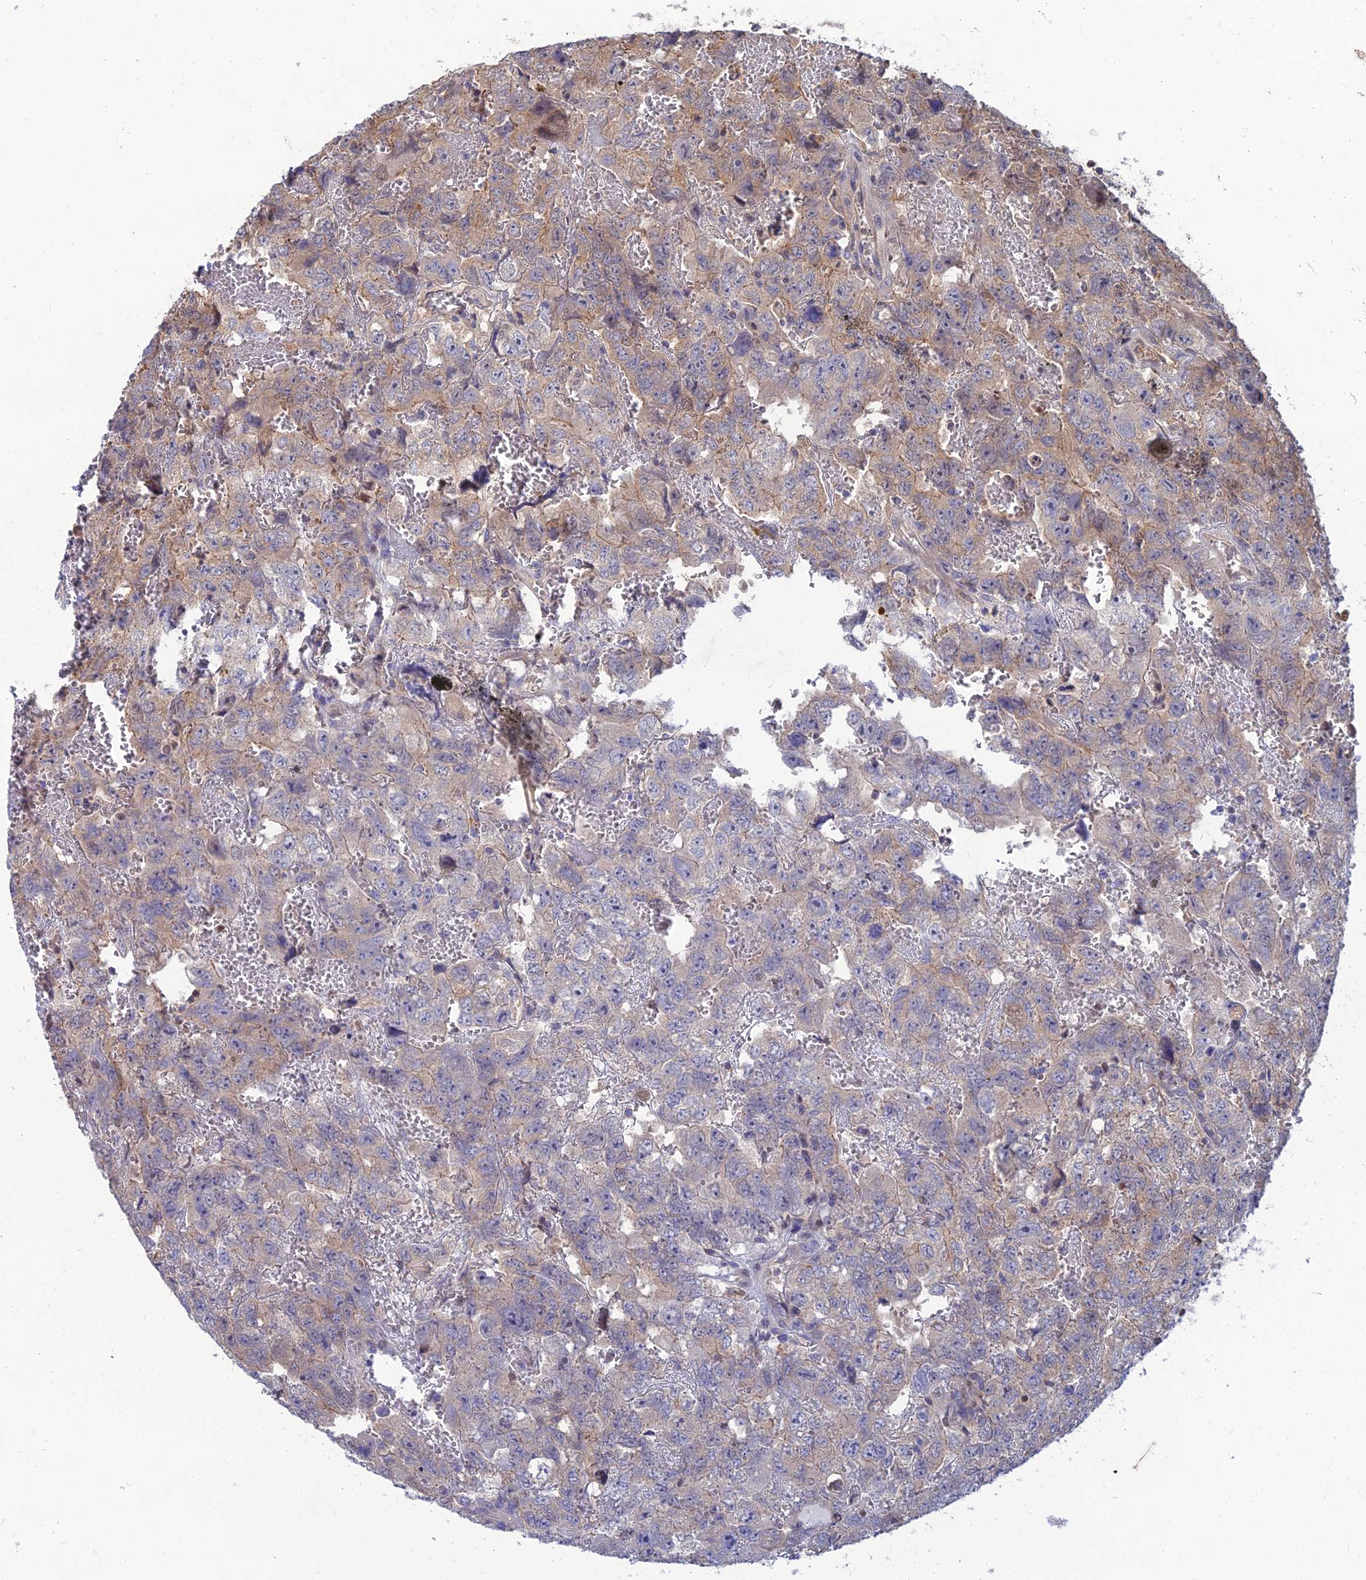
{"staining": {"intensity": "weak", "quantity": "<25%", "location": "cytoplasmic/membranous"}, "tissue": "testis cancer", "cell_type": "Tumor cells", "image_type": "cancer", "snomed": [{"axis": "morphology", "description": "Carcinoma, Embryonal, NOS"}, {"axis": "topography", "description": "Testis"}], "caption": "The photomicrograph reveals no significant staining in tumor cells of embryonal carcinoma (testis). (DAB (3,3'-diaminobenzidine) immunohistochemistry visualized using brightfield microscopy, high magnification).", "gene": "DNPEP", "patient": {"sex": "male", "age": 45}}